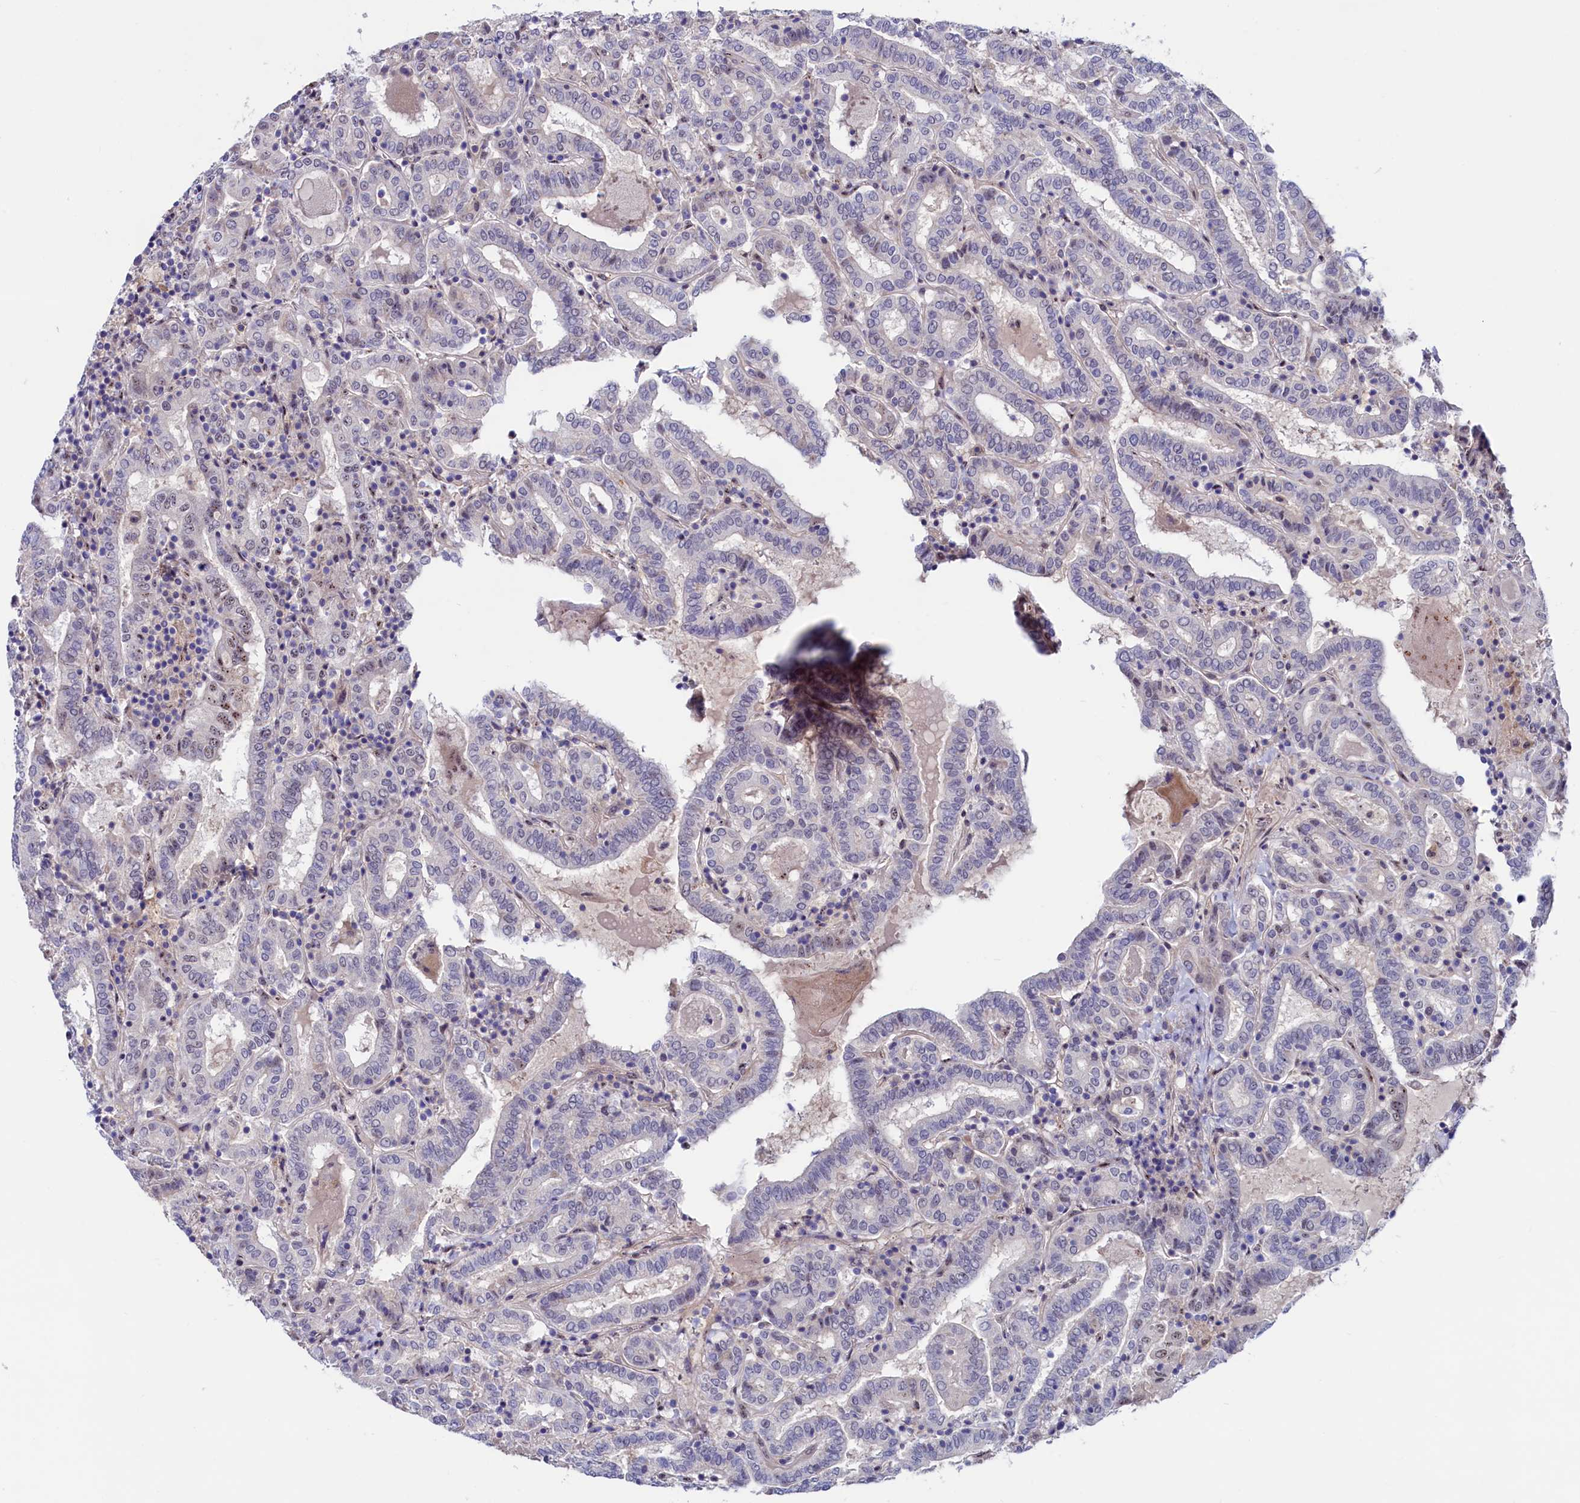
{"staining": {"intensity": "negative", "quantity": "none", "location": "none"}, "tissue": "thyroid cancer", "cell_type": "Tumor cells", "image_type": "cancer", "snomed": [{"axis": "morphology", "description": "Papillary adenocarcinoma, NOS"}, {"axis": "topography", "description": "Thyroid gland"}], "caption": "High power microscopy image of an IHC photomicrograph of thyroid cancer (papillary adenocarcinoma), revealing no significant positivity in tumor cells.", "gene": "ASTE1", "patient": {"sex": "female", "age": 72}}